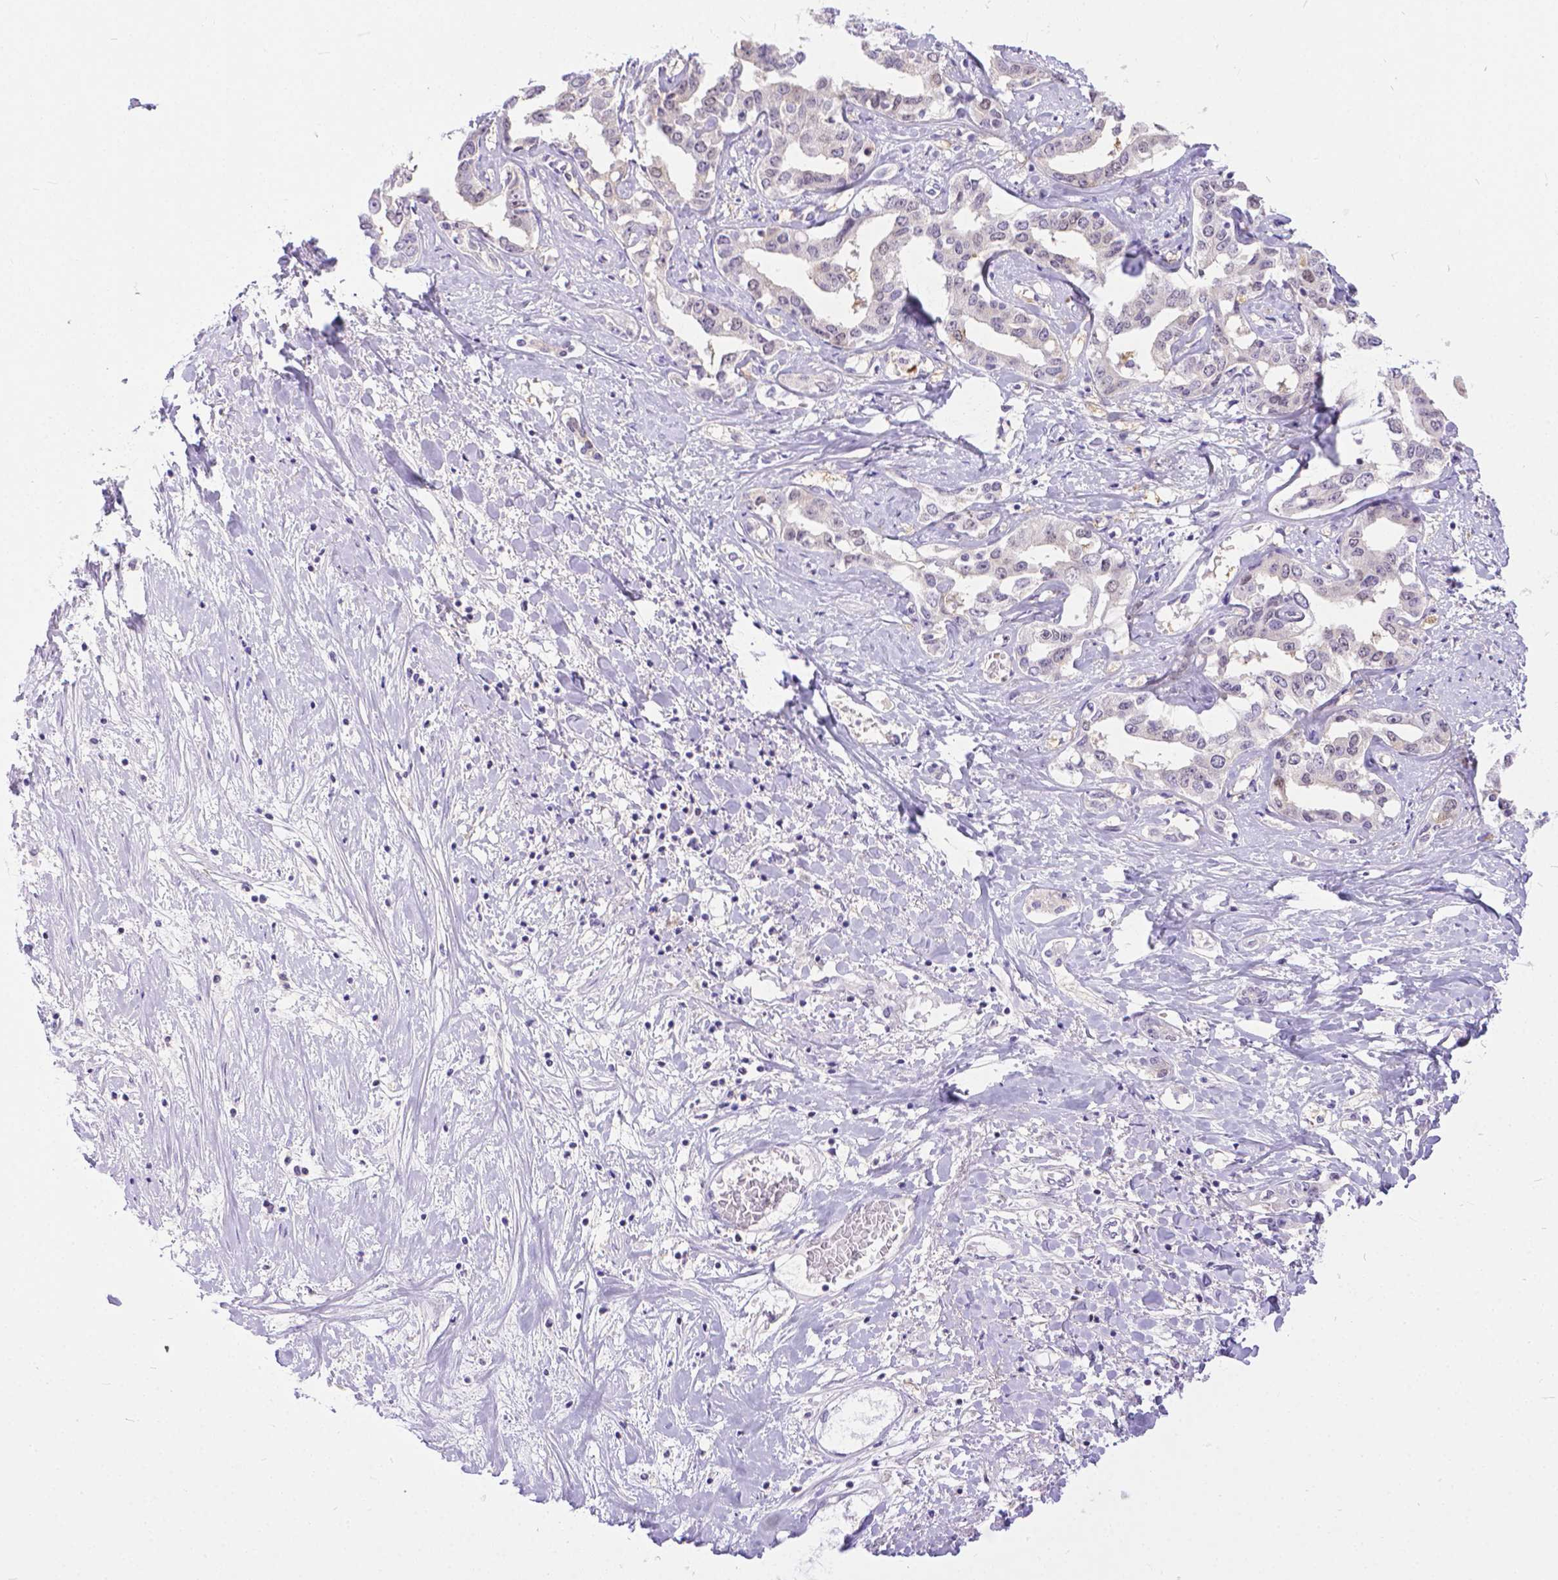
{"staining": {"intensity": "negative", "quantity": "none", "location": "none"}, "tissue": "liver cancer", "cell_type": "Tumor cells", "image_type": "cancer", "snomed": [{"axis": "morphology", "description": "Cholangiocarcinoma"}, {"axis": "topography", "description": "Liver"}], "caption": "DAB immunohistochemical staining of human liver cholangiocarcinoma shows no significant positivity in tumor cells. The staining was performed using DAB (3,3'-diaminobenzidine) to visualize the protein expression in brown, while the nuclei were stained in blue with hematoxylin (Magnification: 20x).", "gene": "TTLL6", "patient": {"sex": "male", "age": 59}}